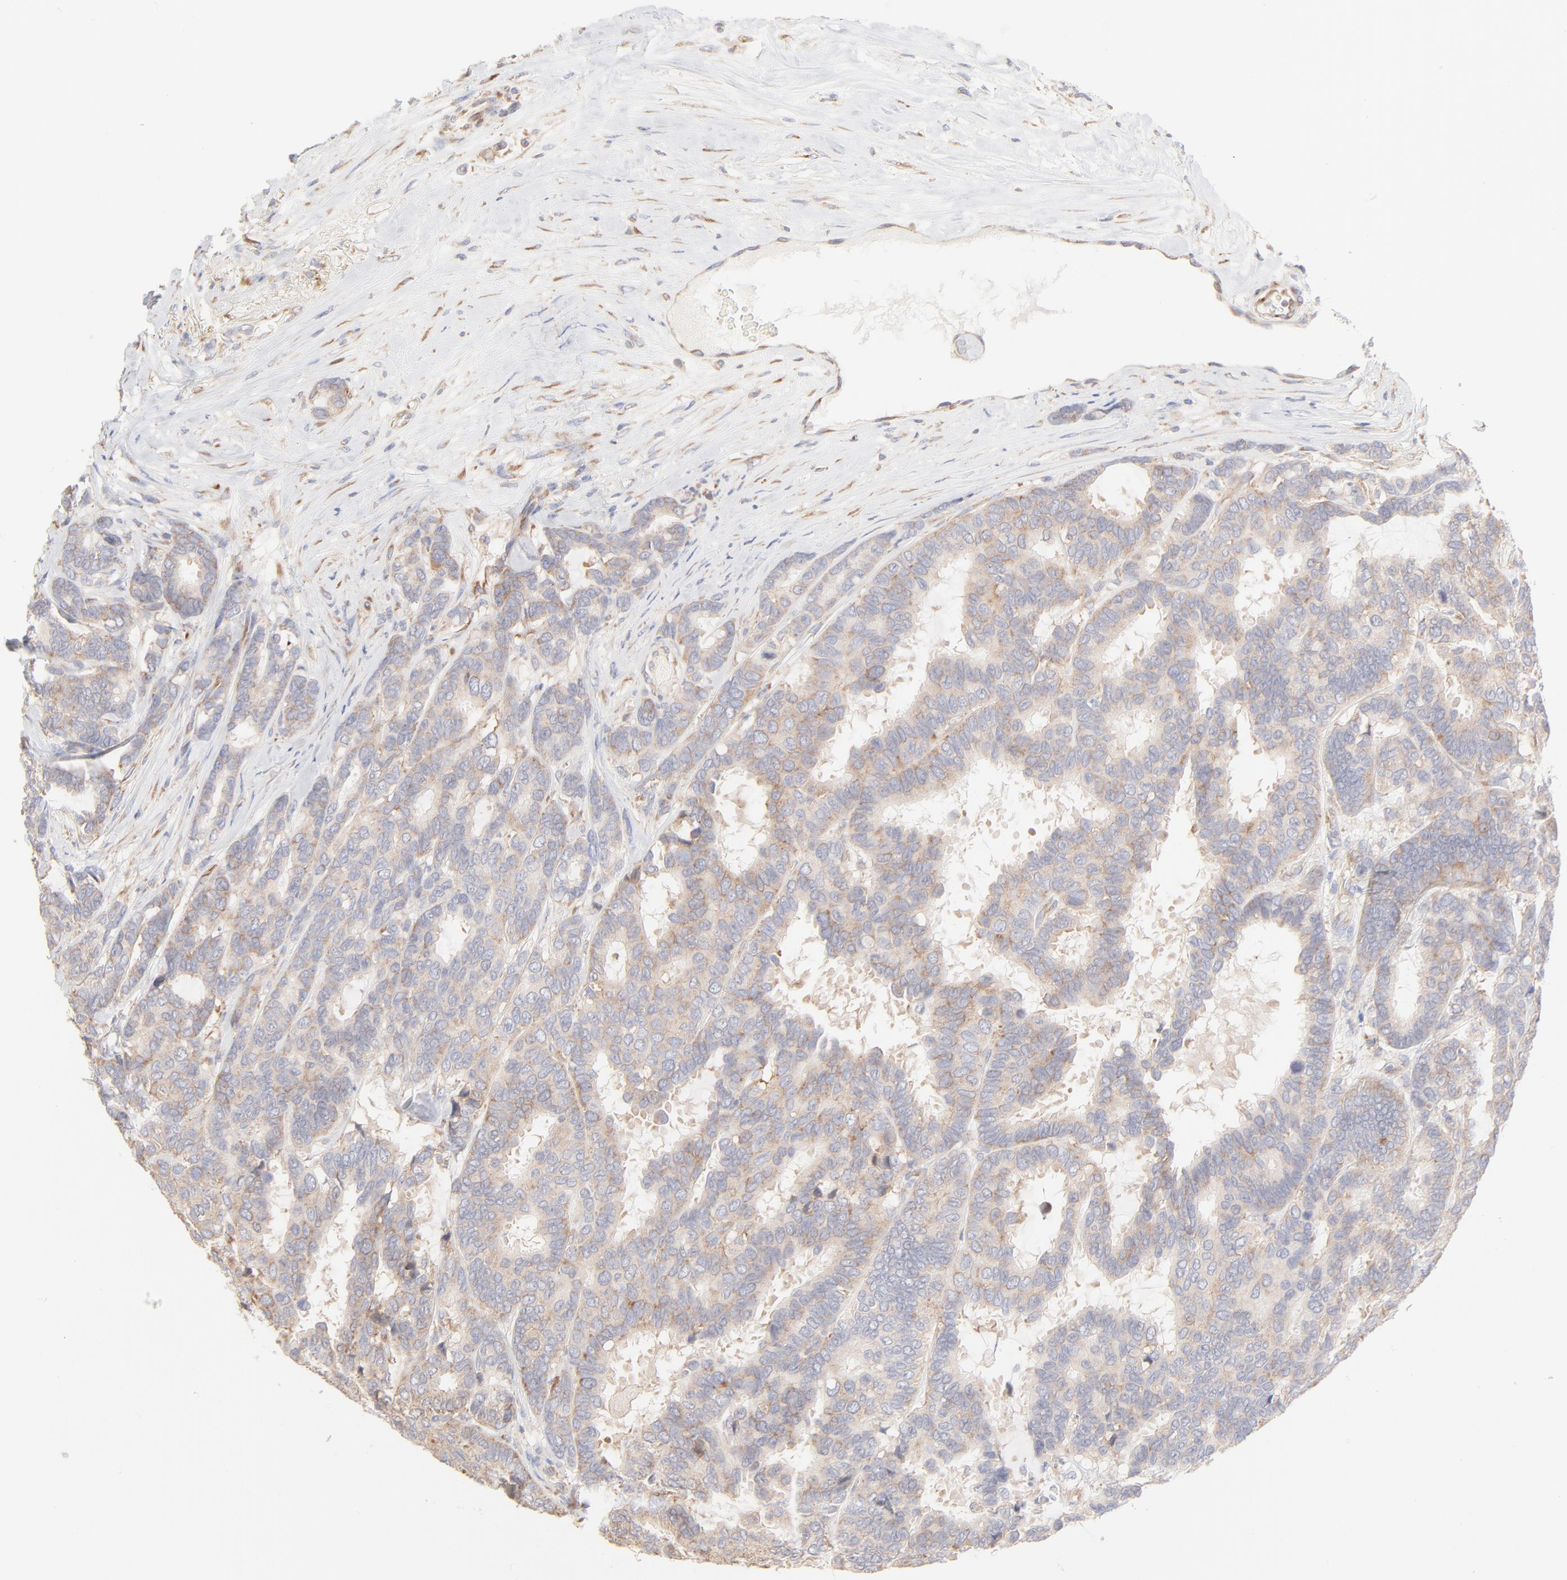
{"staining": {"intensity": "moderate", "quantity": ">75%", "location": "cytoplasmic/membranous"}, "tissue": "breast cancer", "cell_type": "Tumor cells", "image_type": "cancer", "snomed": [{"axis": "morphology", "description": "Duct carcinoma"}, {"axis": "topography", "description": "Breast"}], "caption": "Immunohistochemistry (IHC) of human breast cancer (infiltrating ductal carcinoma) exhibits medium levels of moderate cytoplasmic/membranous positivity in about >75% of tumor cells.", "gene": "RPS21", "patient": {"sex": "female", "age": 87}}